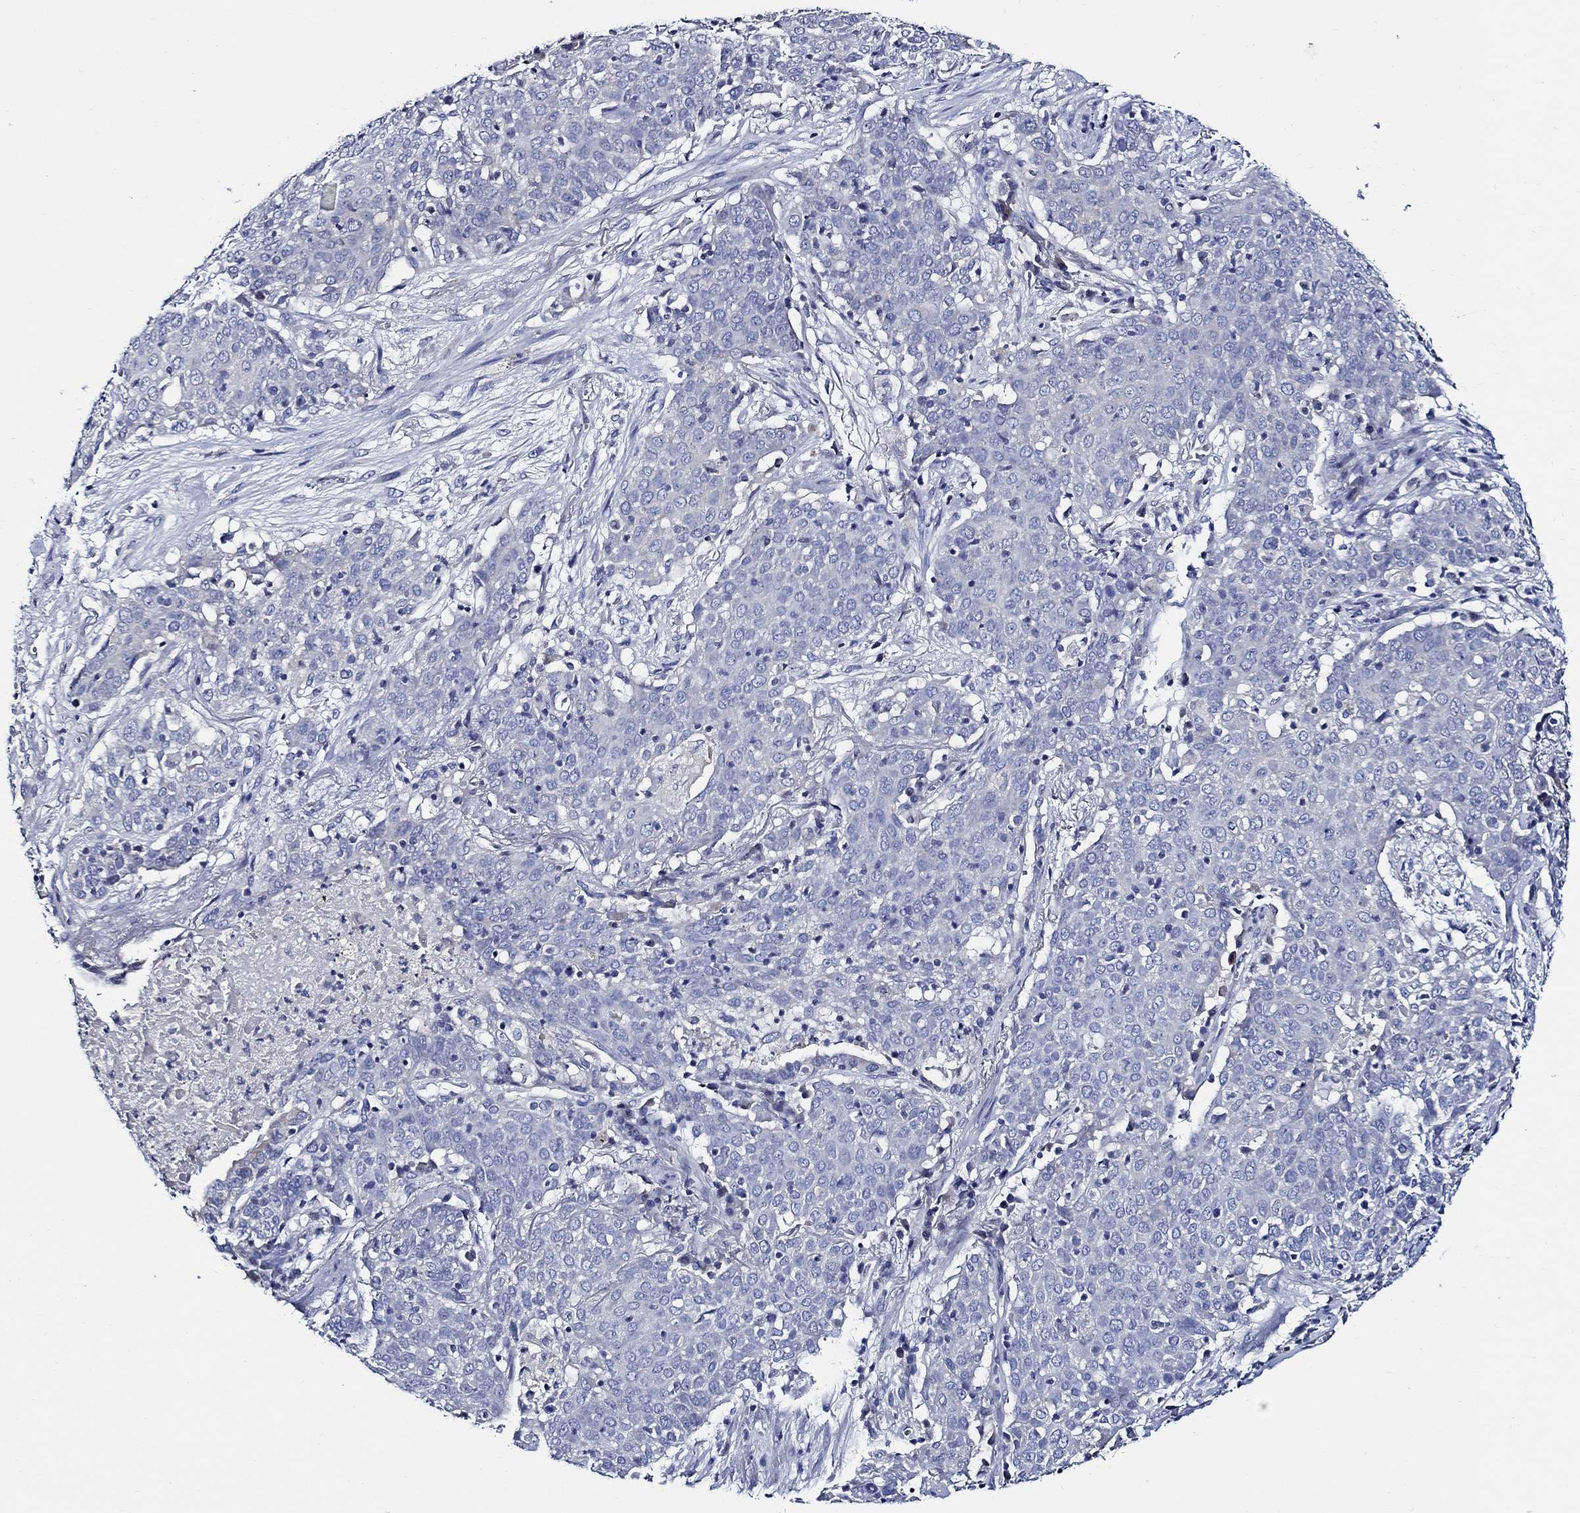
{"staining": {"intensity": "negative", "quantity": "none", "location": "none"}, "tissue": "lung cancer", "cell_type": "Tumor cells", "image_type": "cancer", "snomed": [{"axis": "morphology", "description": "Squamous cell carcinoma, NOS"}, {"axis": "topography", "description": "Lung"}], "caption": "IHC histopathology image of squamous cell carcinoma (lung) stained for a protein (brown), which shows no positivity in tumor cells. The staining is performed using DAB brown chromogen with nuclei counter-stained in using hematoxylin.", "gene": "SKOR1", "patient": {"sex": "male", "age": 82}}